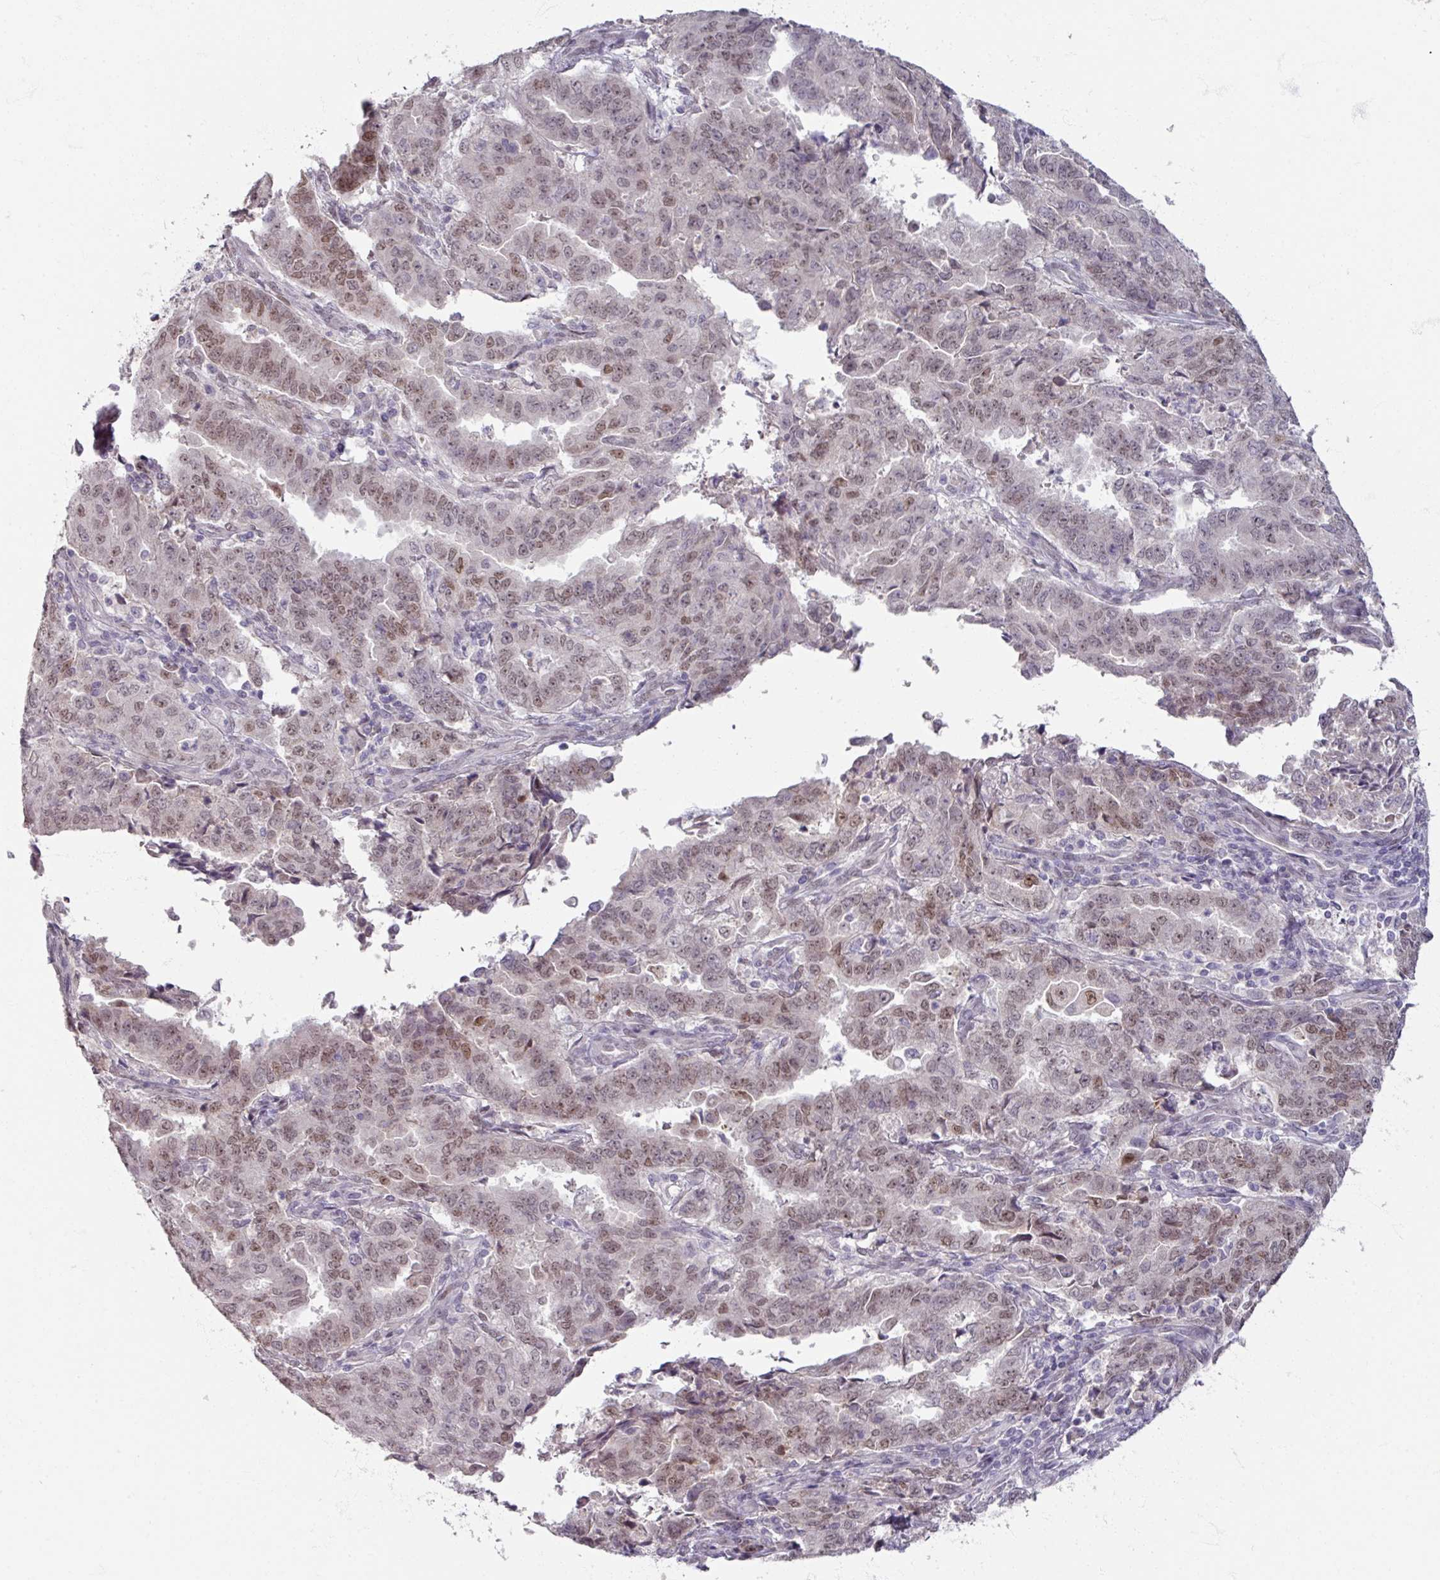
{"staining": {"intensity": "weak", "quantity": "25%-75%", "location": "nuclear"}, "tissue": "endometrial cancer", "cell_type": "Tumor cells", "image_type": "cancer", "snomed": [{"axis": "morphology", "description": "Adenocarcinoma, NOS"}, {"axis": "topography", "description": "Endometrium"}], "caption": "Tumor cells show weak nuclear staining in approximately 25%-75% of cells in endometrial adenocarcinoma. The staining was performed using DAB (3,3'-diaminobenzidine) to visualize the protein expression in brown, while the nuclei were stained in blue with hematoxylin (Magnification: 20x).", "gene": "SOX11", "patient": {"sex": "female", "age": 50}}